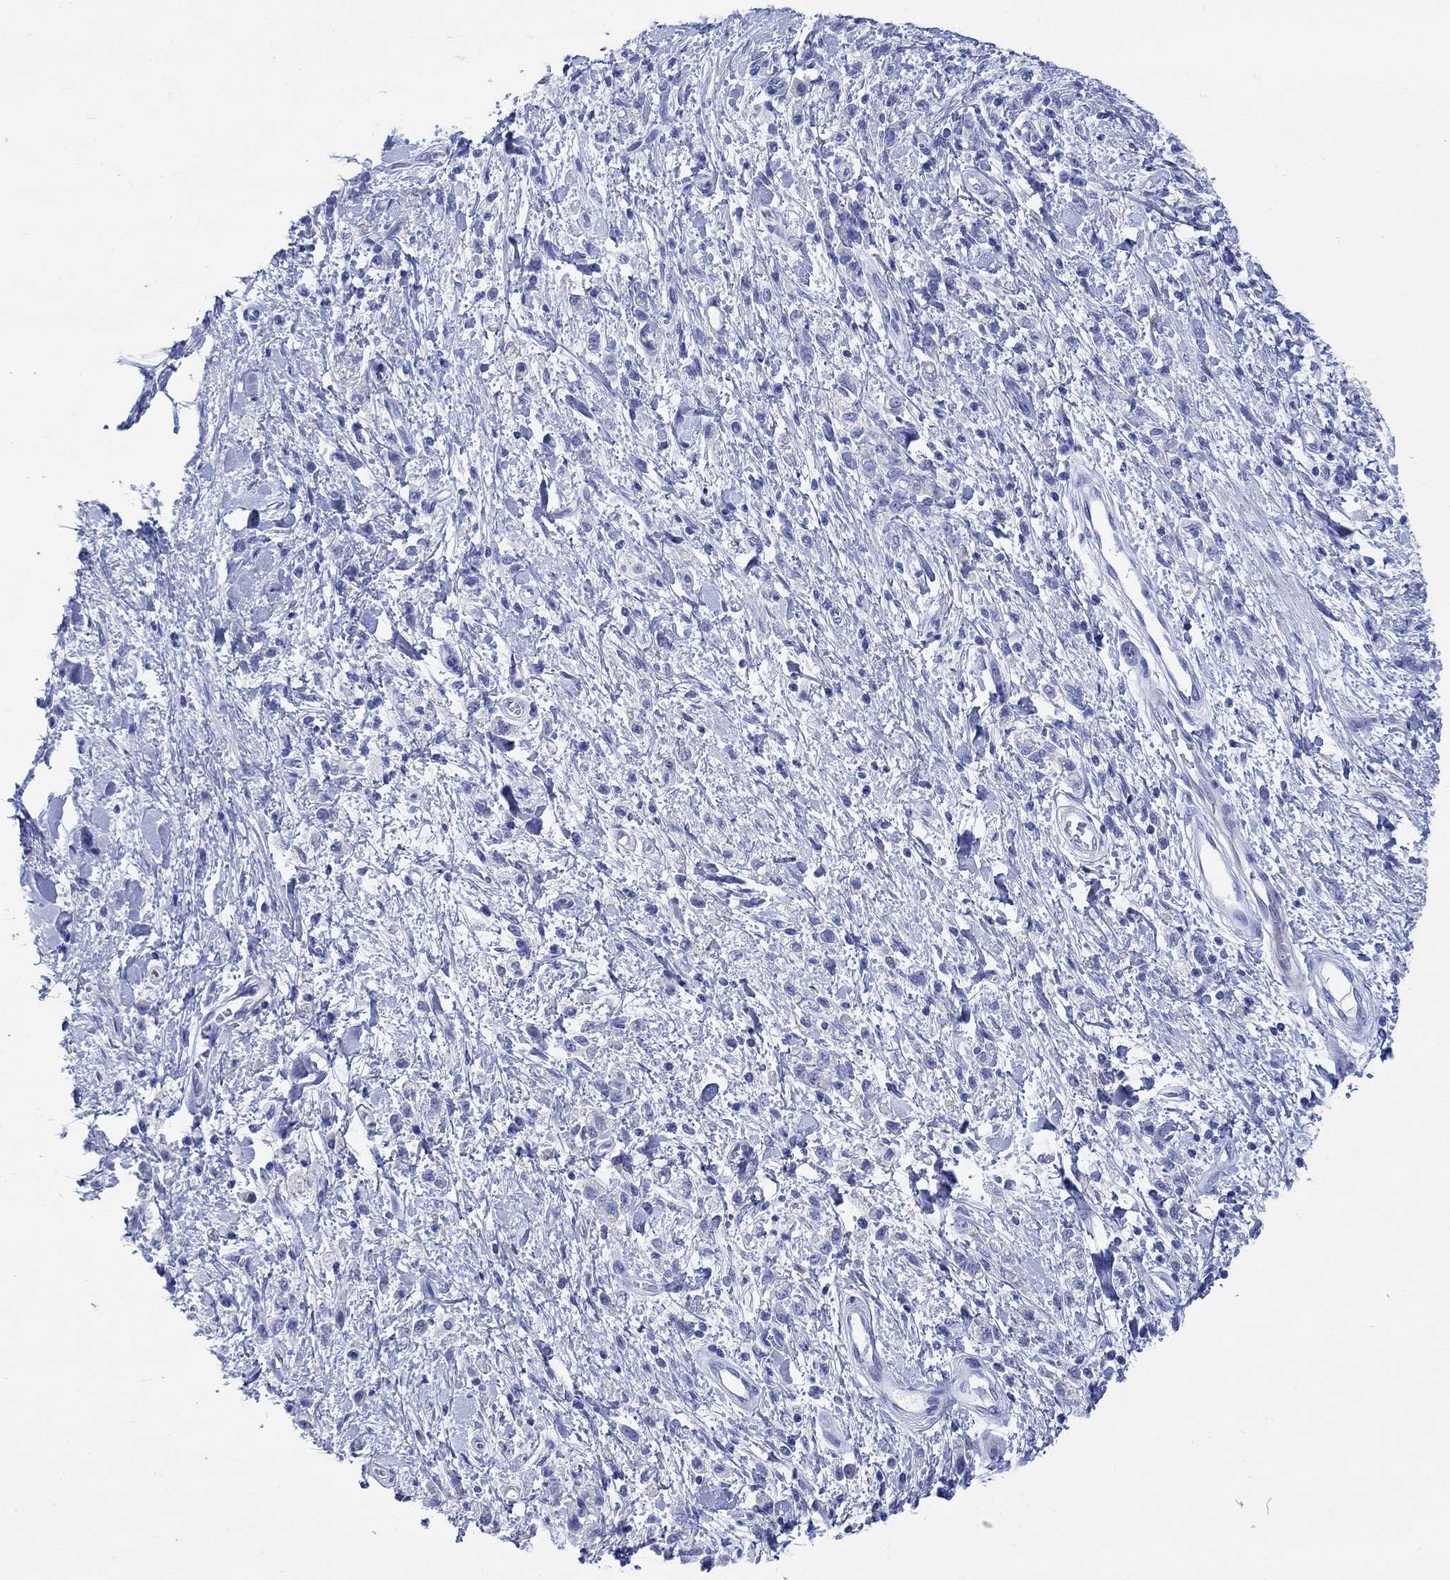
{"staining": {"intensity": "negative", "quantity": "none", "location": "none"}, "tissue": "stomach cancer", "cell_type": "Tumor cells", "image_type": "cancer", "snomed": [{"axis": "morphology", "description": "Adenocarcinoma, NOS"}, {"axis": "topography", "description": "Stomach"}], "caption": "High magnification brightfield microscopy of stomach adenocarcinoma stained with DAB (3,3'-diaminobenzidine) (brown) and counterstained with hematoxylin (blue): tumor cells show no significant expression.", "gene": "MYL1", "patient": {"sex": "male", "age": 77}}